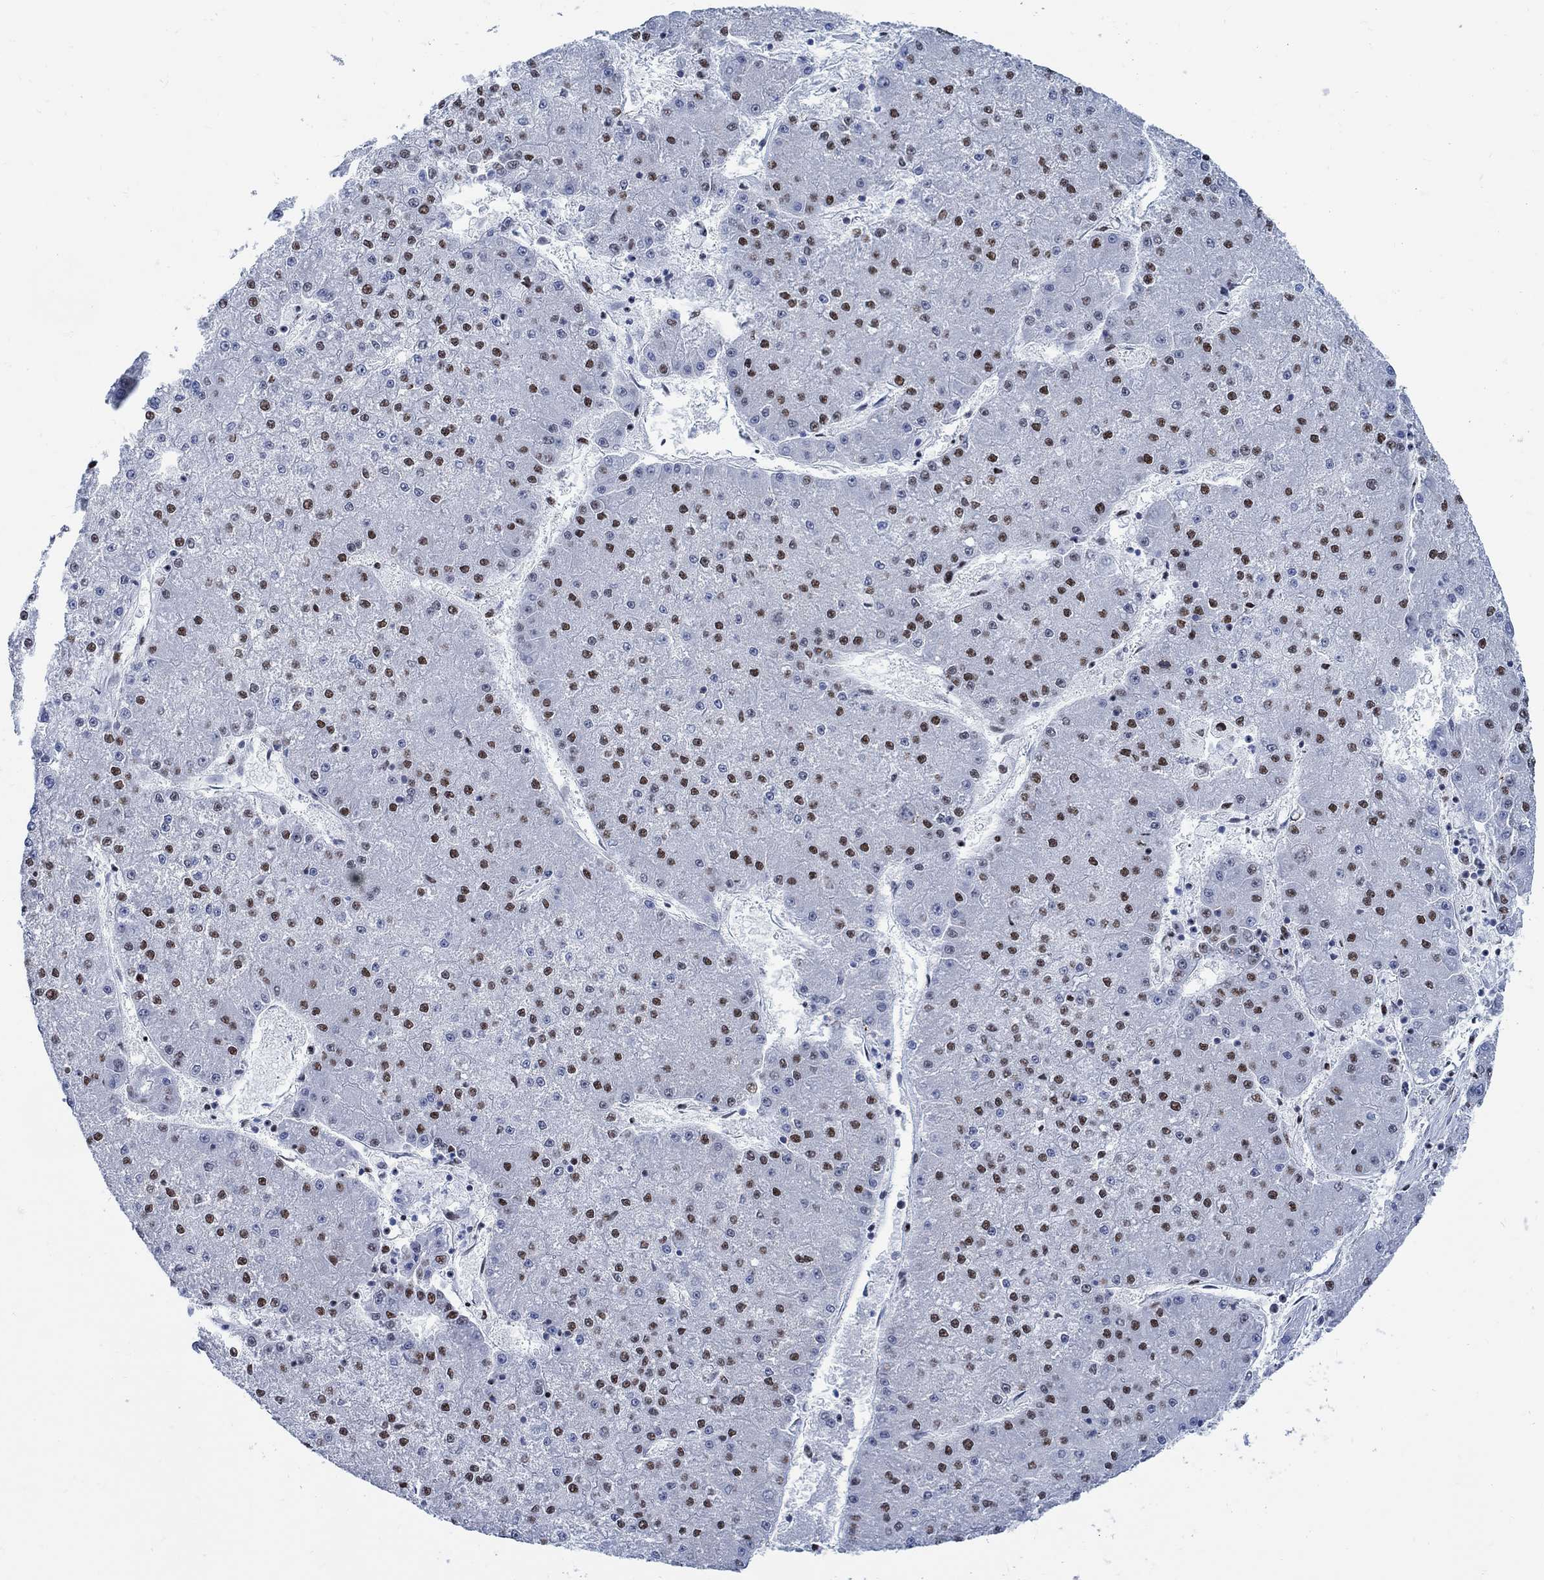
{"staining": {"intensity": "moderate", "quantity": "25%-75%", "location": "nuclear"}, "tissue": "liver cancer", "cell_type": "Tumor cells", "image_type": "cancer", "snomed": [{"axis": "morphology", "description": "Carcinoma, Hepatocellular, NOS"}, {"axis": "topography", "description": "Liver"}], "caption": "A histopathology image showing moderate nuclear staining in approximately 25%-75% of tumor cells in liver cancer (hepatocellular carcinoma), as visualized by brown immunohistochemical staining.", "gene": "DLK1", "patient": {"sex": "male", "age": 73}}